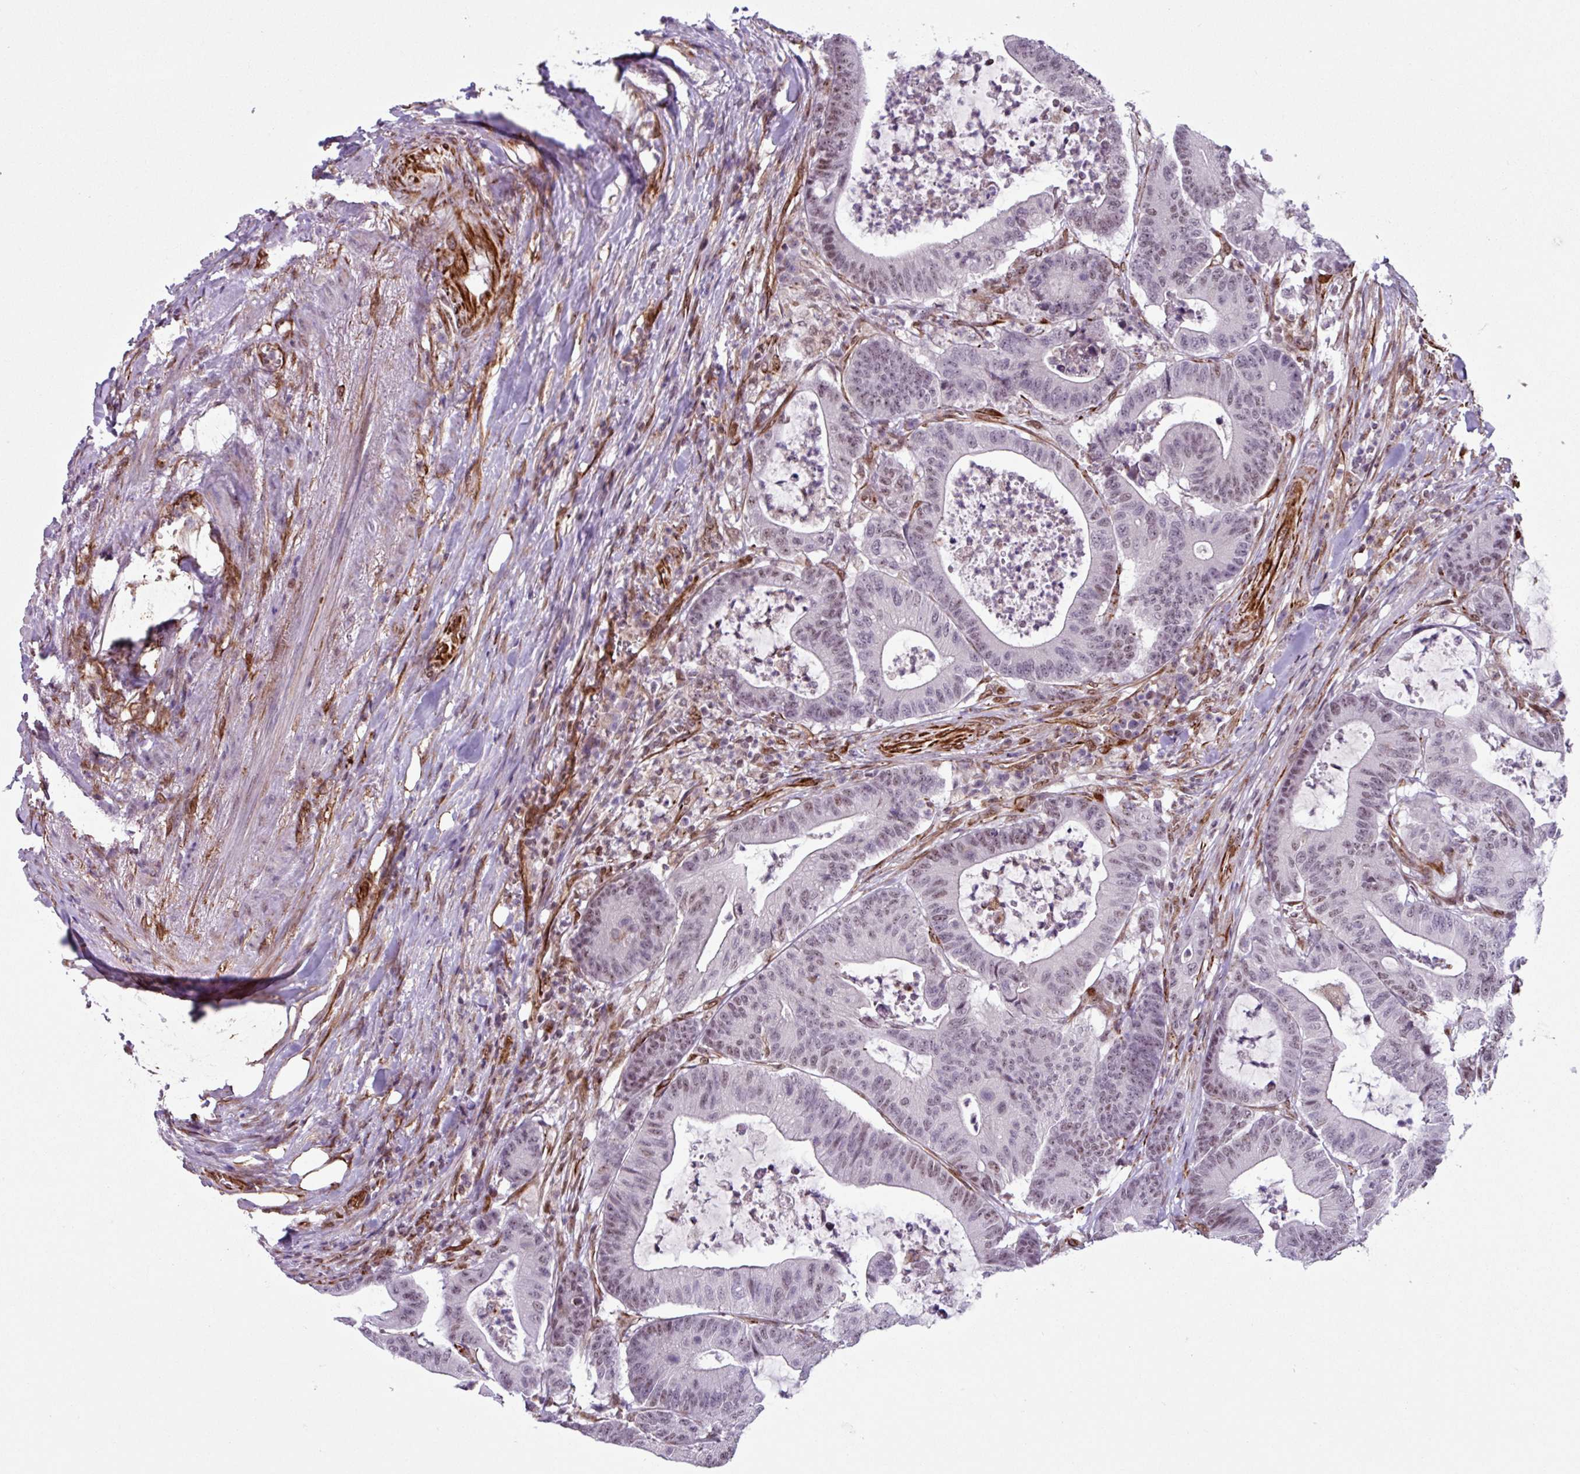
{"staining": {"intensity": "weak", "quantity": "25%-75%", "location": "nuclear"}, "tissue": "colorectal cancer", "cell_type": "Tumor cells", "image_type": "cancer", "snomed": [{"axis": "morphology", "description": "Adenocarcinoma, NOS"}, {"axis": "topography", "description": "Colon"}], "caption": "This micrograph exhibits colorectal cancer (adenocarcinoma) stained with IHC to label a protein in brown. The nuclear of tumor cells show weak positivity for the protein. Nuclei are counter-stained blue.", "gene": "CHD3", "patient": {"sex": "female", "age": 84}}